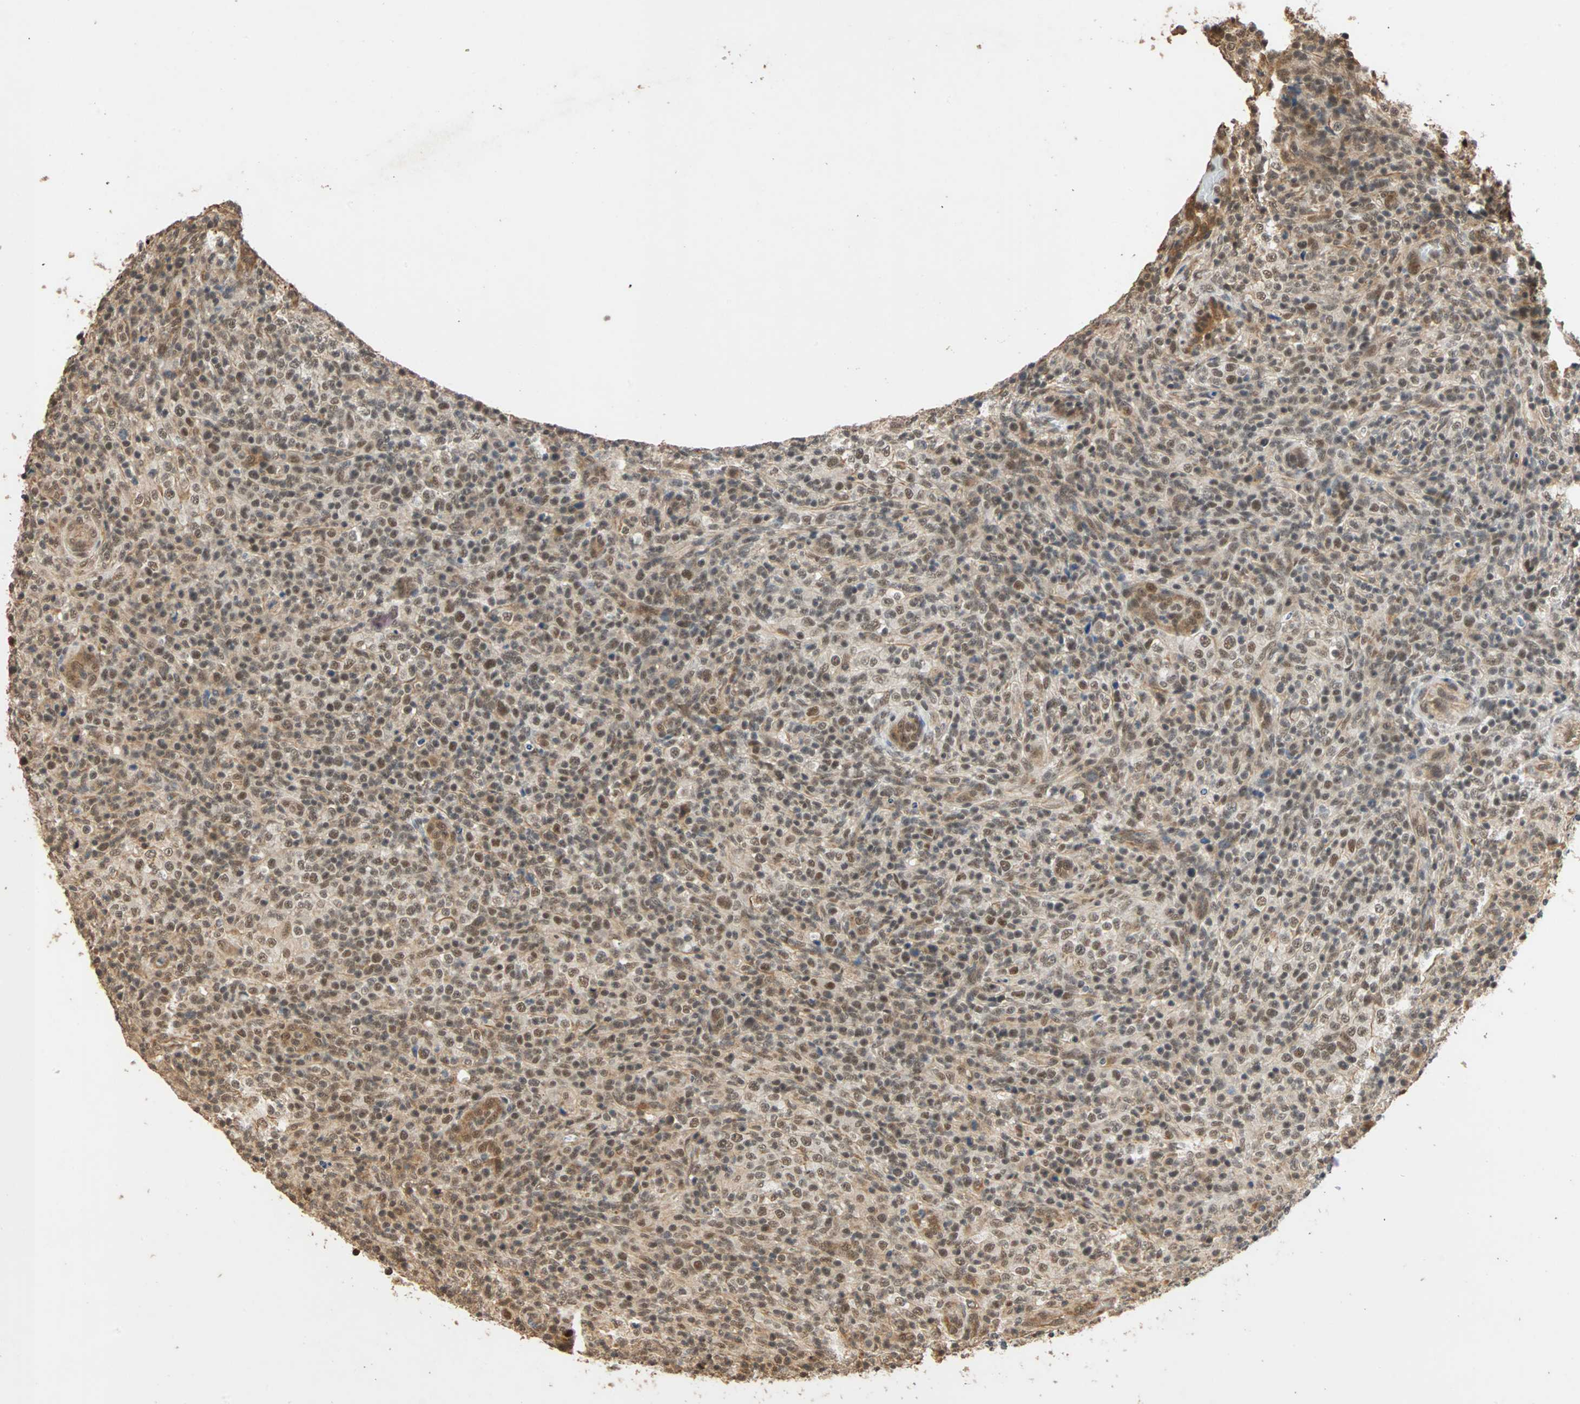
{"staining": {"intensity": "moderate", "quantity": ">75%", "location": "cytoplasmic/membranous,nuclear"}, "tissue": "lymphoma", "cell_type": "Tumor cells", "image_type": "cancer", "snomed": [{"axis": "morphology", "description": "Malignant lymphoma, non-Hodgkin's type, High grade"}, {"axis": "topography", "description": "Lymph node"}], "caption": "An image of human lymphoma stained for a protein demonstrates moderate cytoplasmic/membranous and nuclear brown staining in tumor cells.", "gene": "CDC5L", "patient": {"sex": "female", "age": 76}}